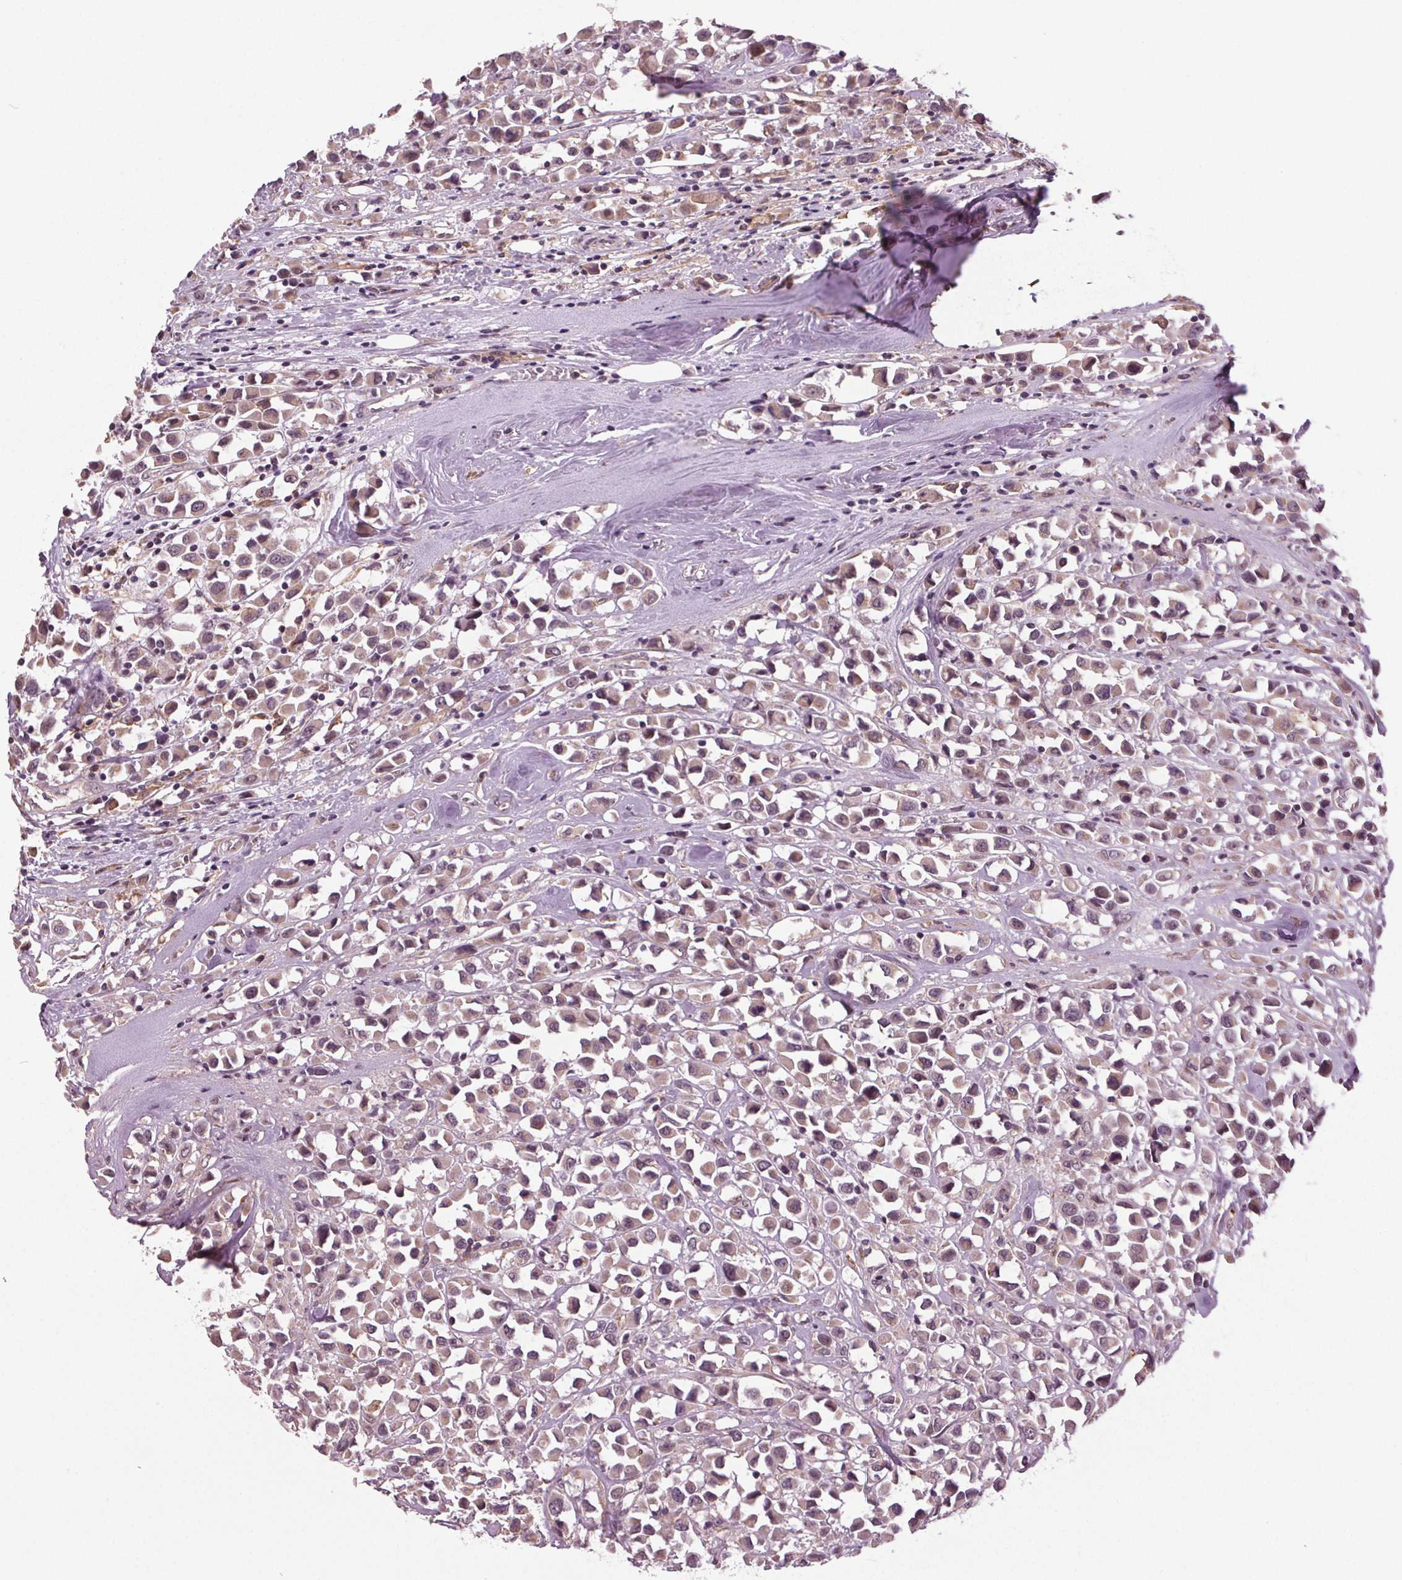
{"staining": {"intensity": "weak", "quantity": ">75%", "location": "cytoplasmic/membranous"}, "tissue": "breast cancer", "cell_type": "Tumor cells", "image_type": "cancer", "snomed": [{"axis": "morphology", "description": "Duct carcinoma"}, {"axis": "topography", "description": "Breast"}], "caption": "Immunohistochemistry (IHC) image of neoplastic tissue: human breast cancer (invasive ductal carcinoma) stained using immunohistochemistry (IHC) shows low levels of weak protein expression localized specifically in the cytoplasmic/membranous of tumor cells, appearing as a cytoplasmic/membranous brown color.", "gene": "BSDC1", "patient": {"sex": "female", "age": 61}}